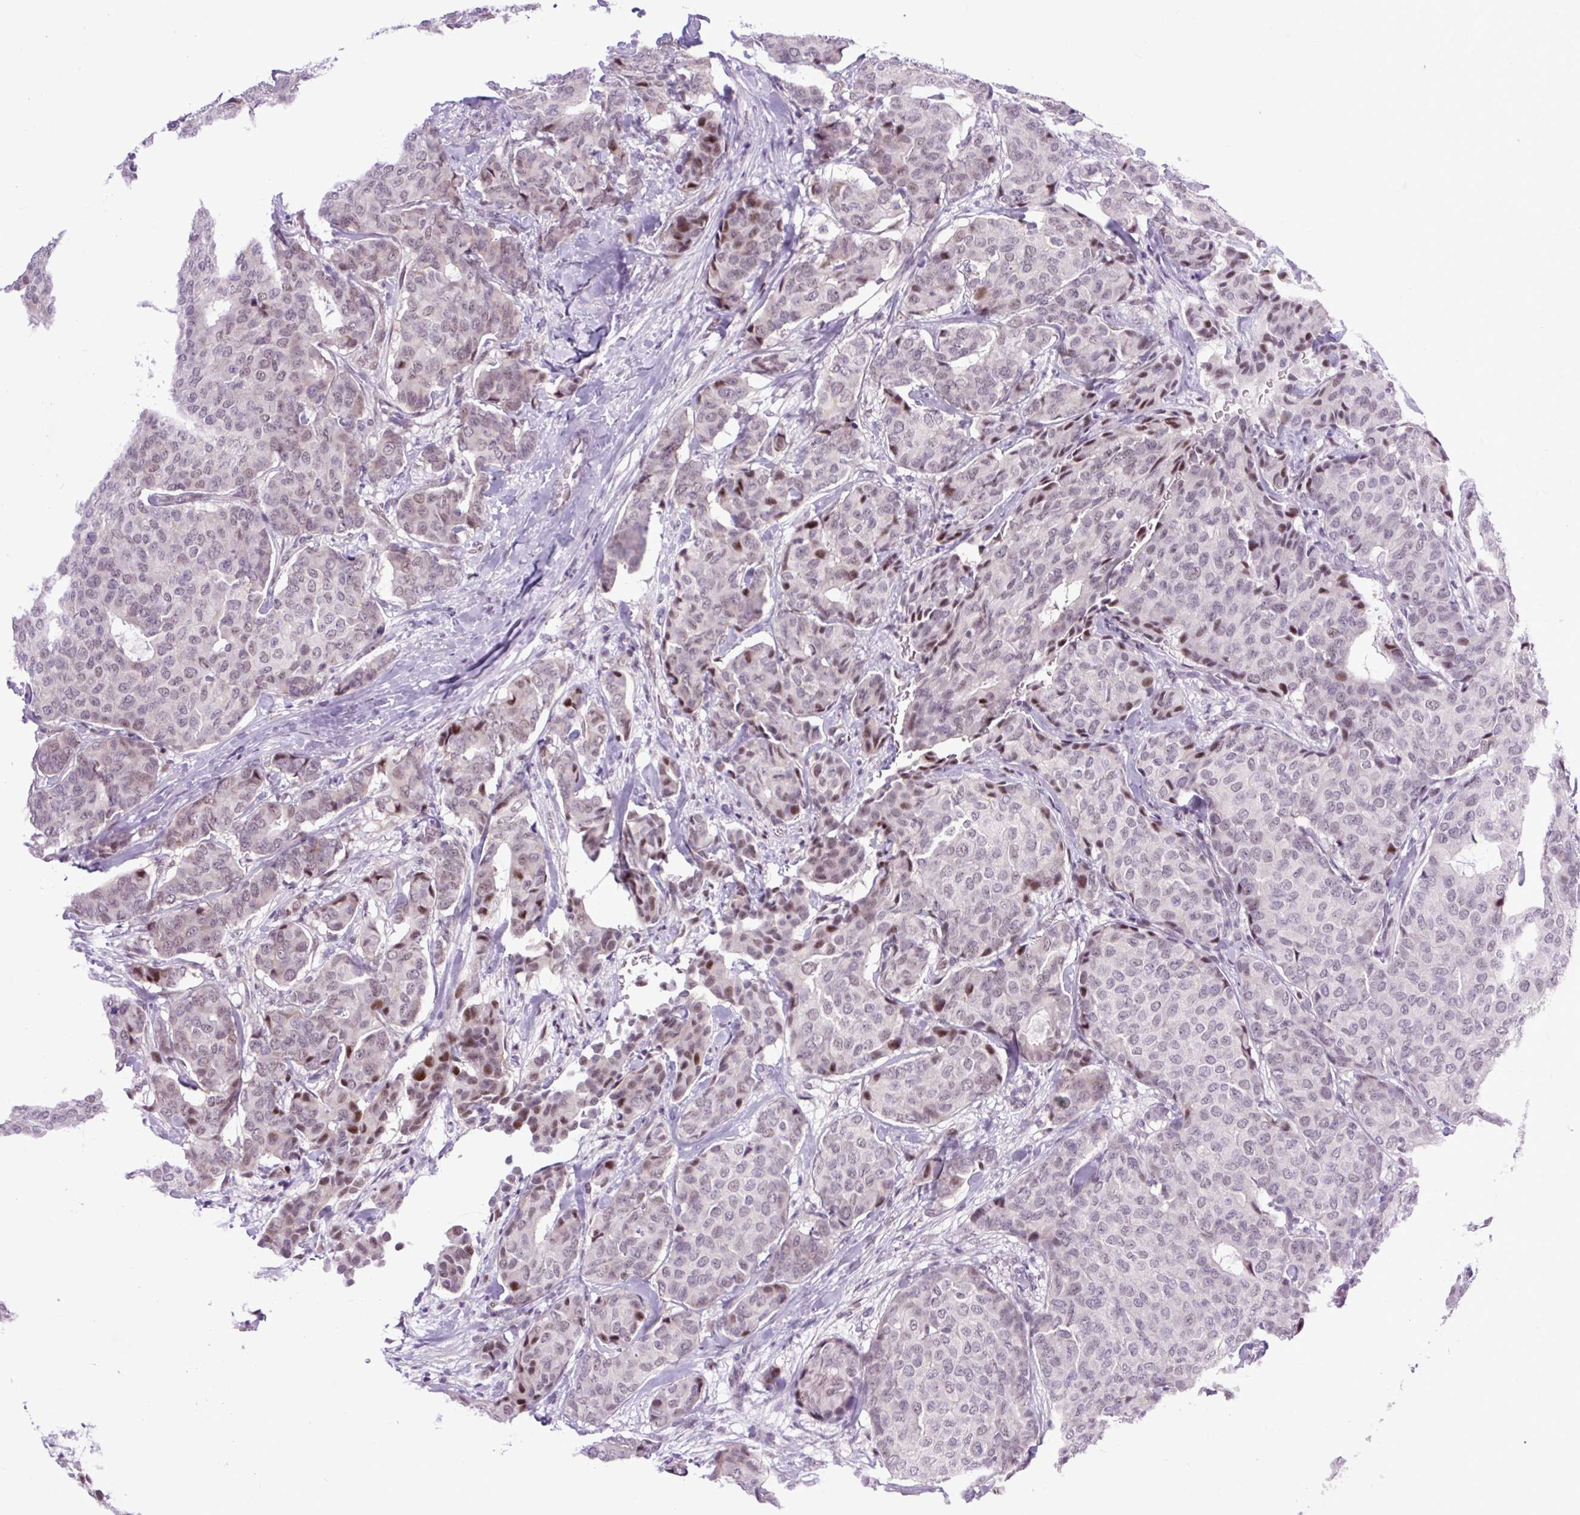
{"staining": {"intensity": "weak", "quantity": "25%-75%", "location": "nuclear"}, "tissue": "breast cancer", "cell_type": "Tumor cells", "image_type": "cancer", "snomed": [{"axis": "morphology", "description": "Duct carcinoma"}, {"axis": "topography", "description": "Breast"}], "caption": "A brown stain labels weak nuclear positivity of a protein in human intraductal carcinoma (breast) tumor cells.", "gene": "CLK2", "patient": {"sex": "female", "age": 75}}